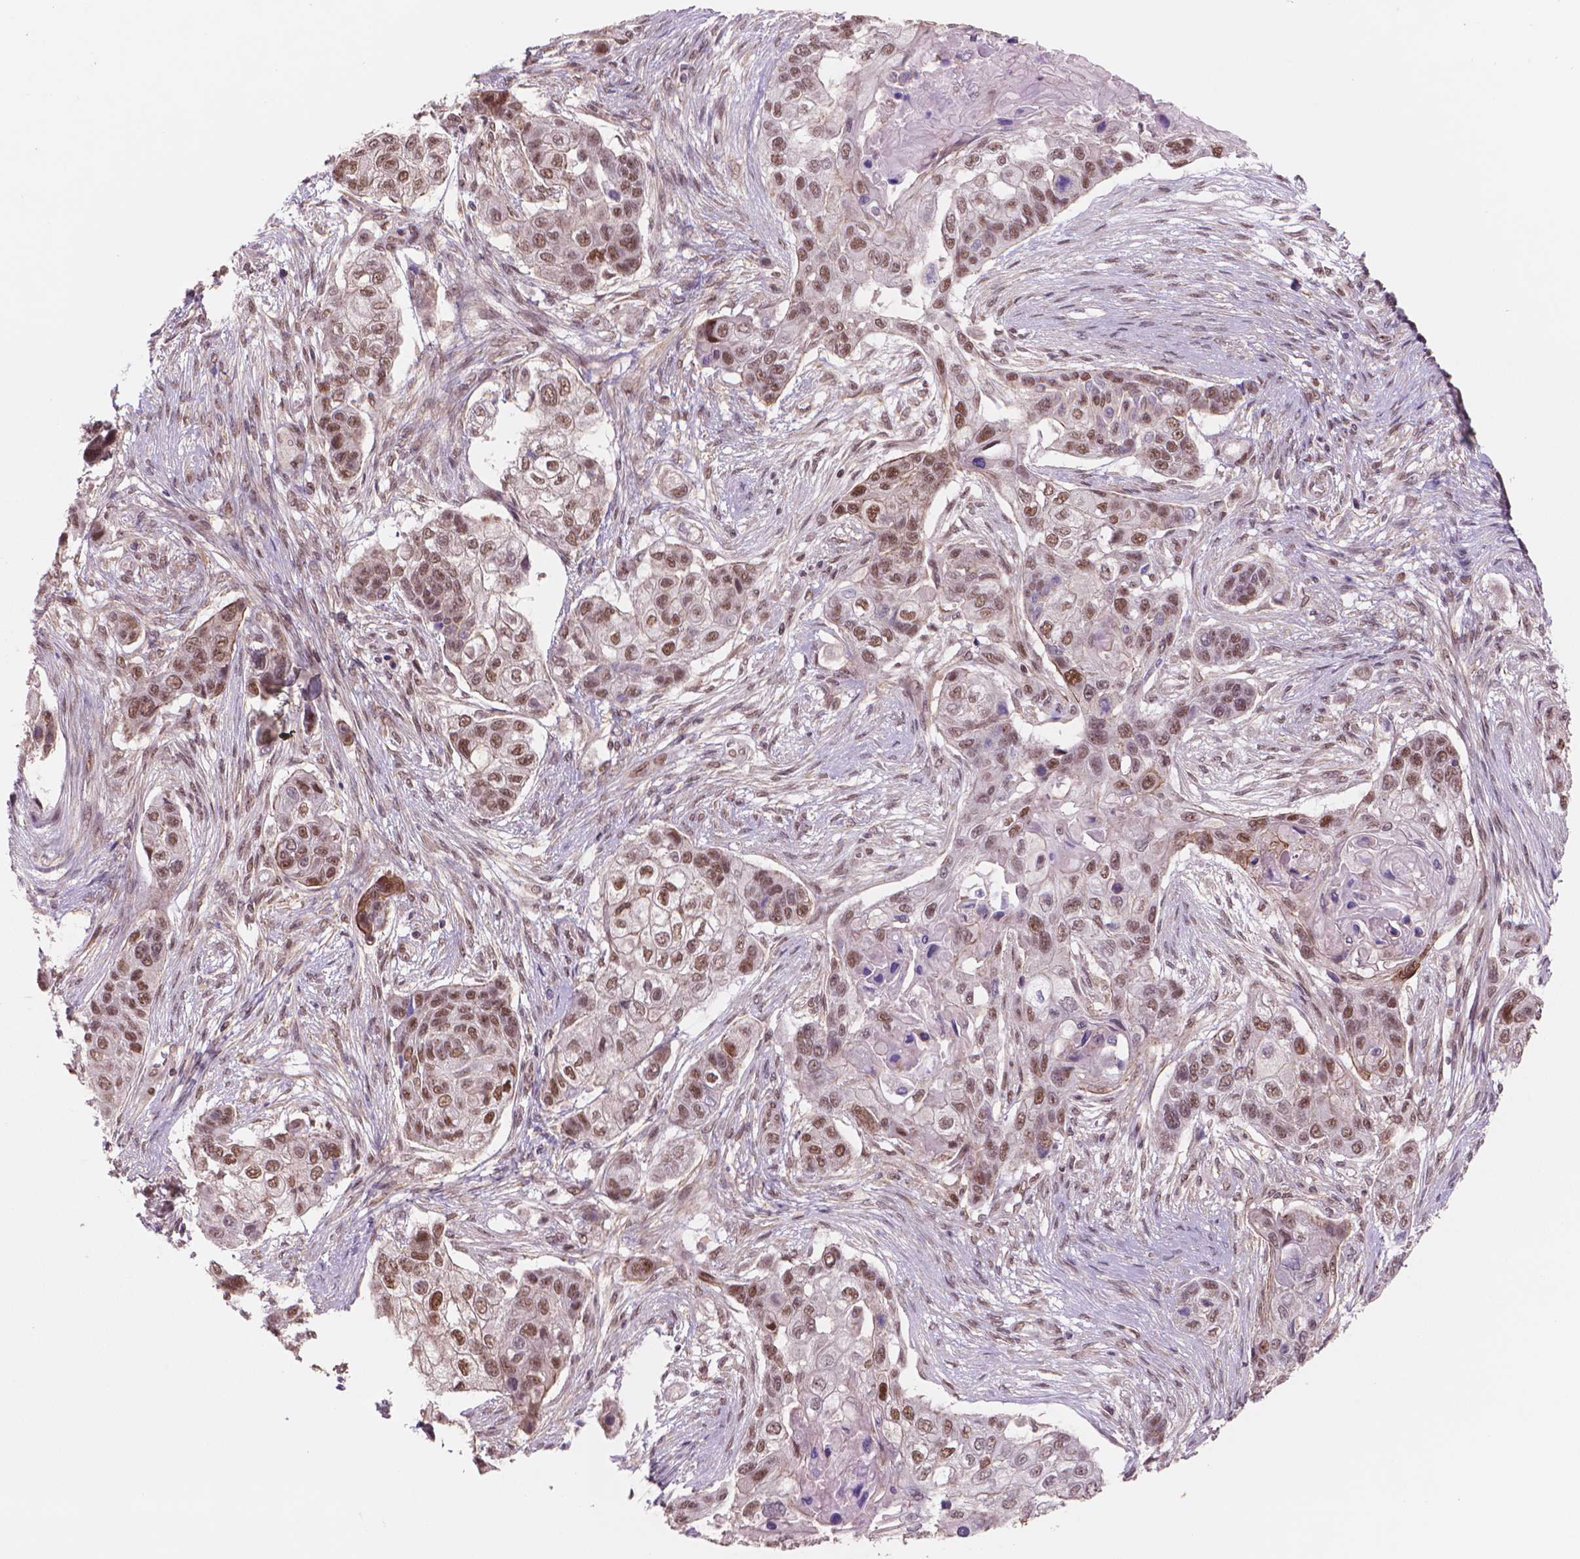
{"staining": {"intensity": "moderate", "quantity": ">75%", "location": "nuclear"}, "tissue": "lung cancer", "cell_type": "Tumor cells", "image_type": "cancer", "snomed": [{"axis": "morphology", "description": "Squamous cell carcinoma, NOS"}, {"axis": "topography", "description": "Lung"}], "caption": "This micrograph displays immunohistochemistry (IHC) staining of human lung cancer (squamous cell carcinoma), with medium moderate nuclear positivity in about >75% of tumor cells.", "gene": "POLR3D", "patient": {"sex": "male", "age": 69}}